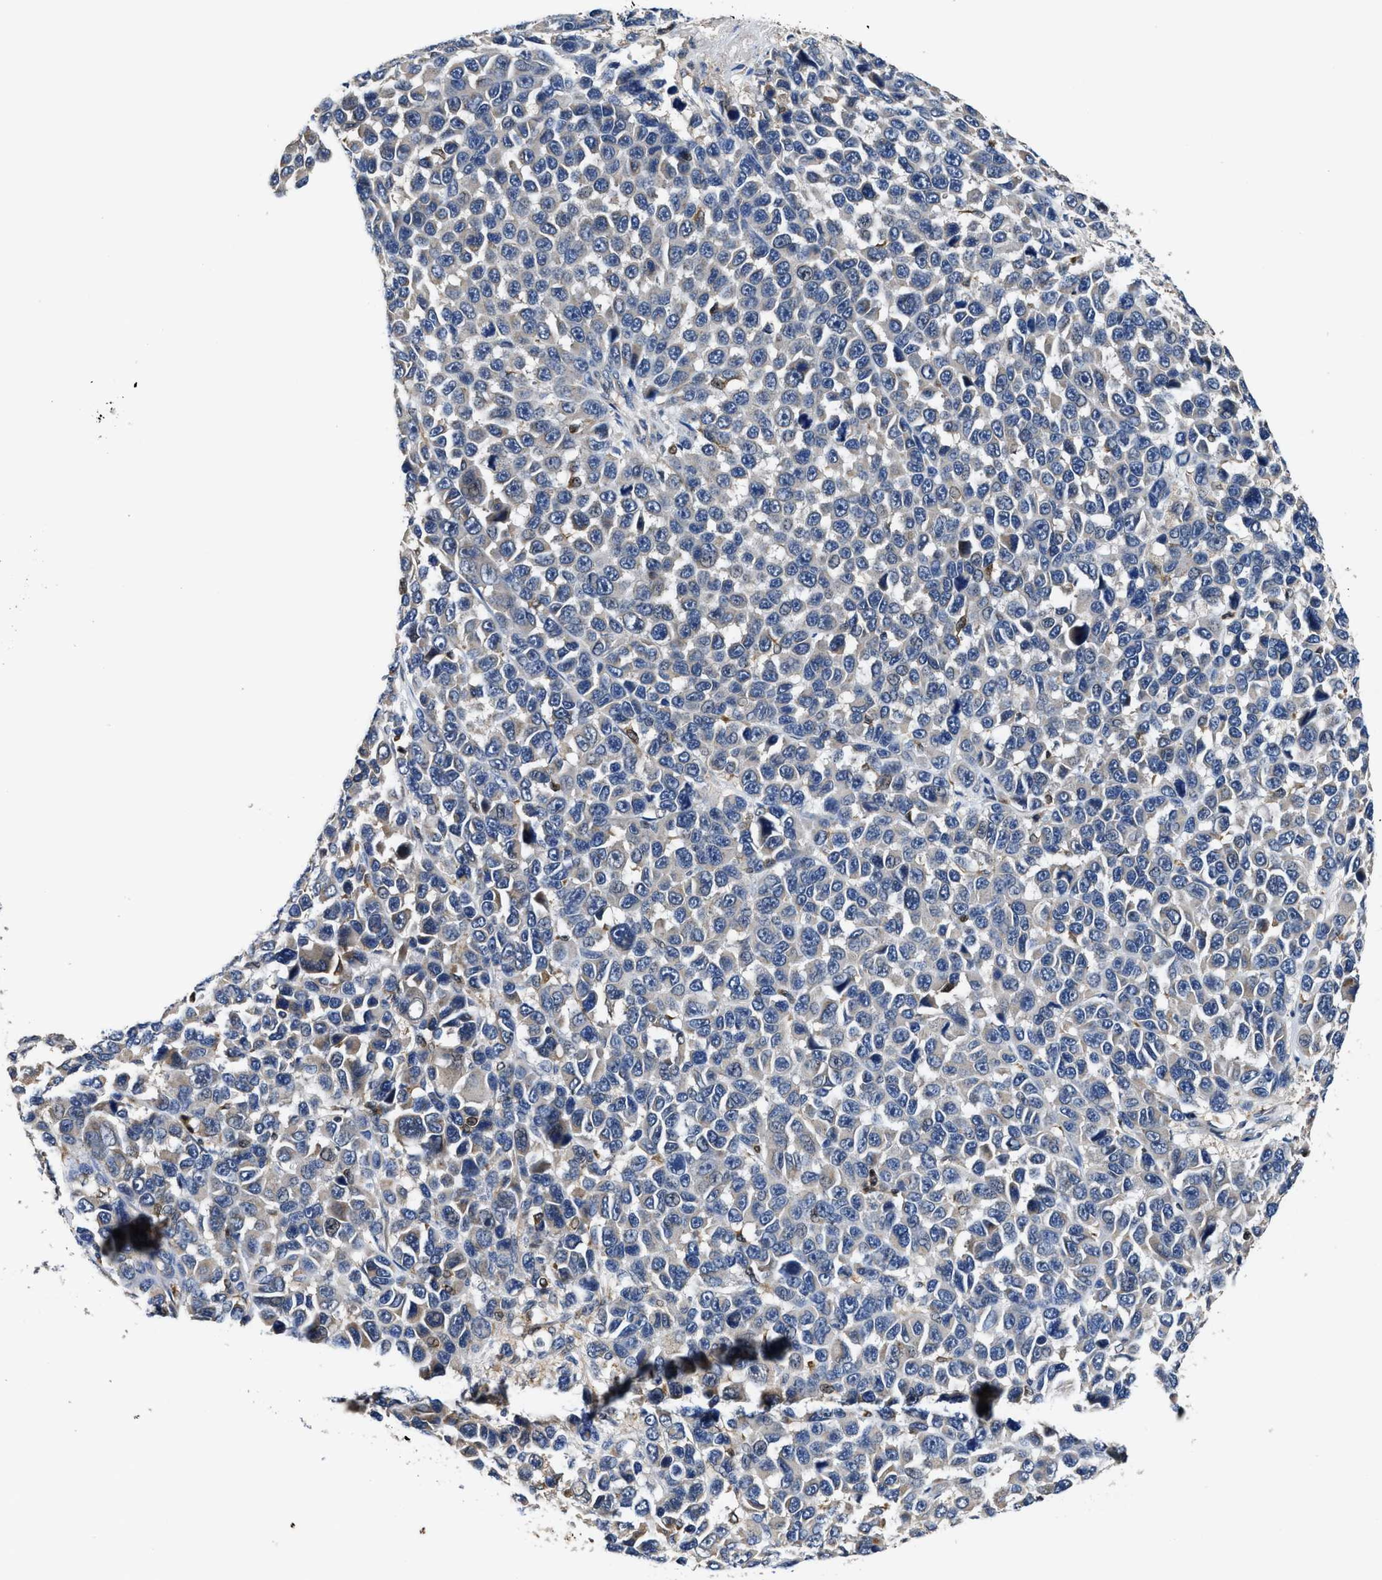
{"staining": {"intensity": "negative", "quantity": "none", "location": "none"}, "tissue": "melanoma", "cell_type": "Tumor cells", "image_type": "cancer", "snomed": [{"axis": "morphology", "description": "Malignant melanoma, NOS"}, {"axis": "topography", "description": "Skin"}], "caption": "Melanoma was stained to show a protein in brown. There is no significant expression in tumor cells.", "gene": "RGS10", "patient": {"sex": "male", "age": 53}}